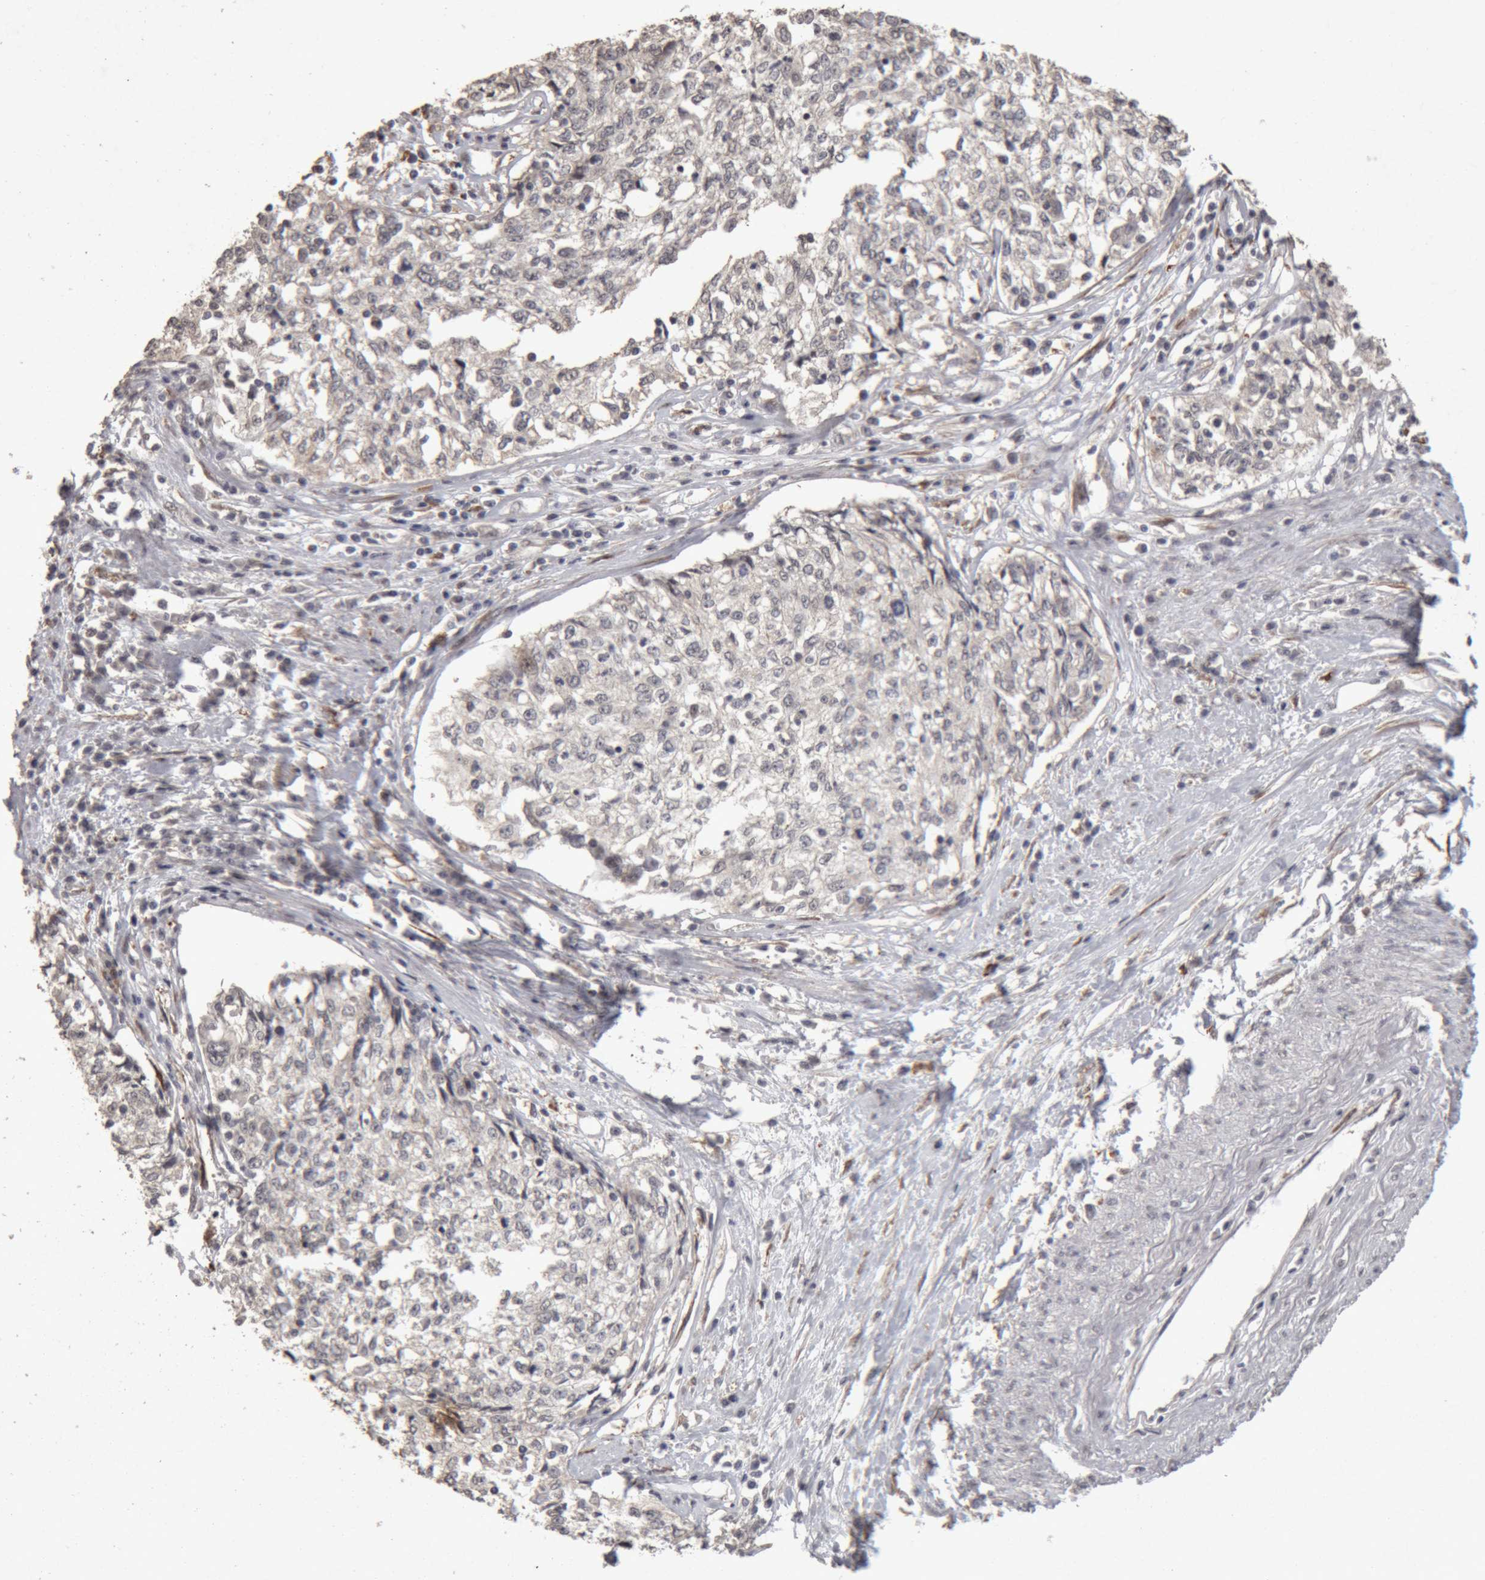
{"staining": {"intensity": "negative", "quantity": "none", "location": "none"}, "tissue": "cervical cancer", "cell_type": "Tumor cells", "image_type": "cancer", "snomed": [{"axis": "morphology", "description": "Squamous cell carcinoma, NOS"}, {"axis": "topography", "description": "Cervix"}], "caption": "A high-resolution histopathology image shows immunohistochemistry (IHC) staining of cervical squamous cell carcinoma, which reveals no significant staining in tumor cells.", "gene": "MEP1A", "patient": {"sex": "female", "age": 57}}